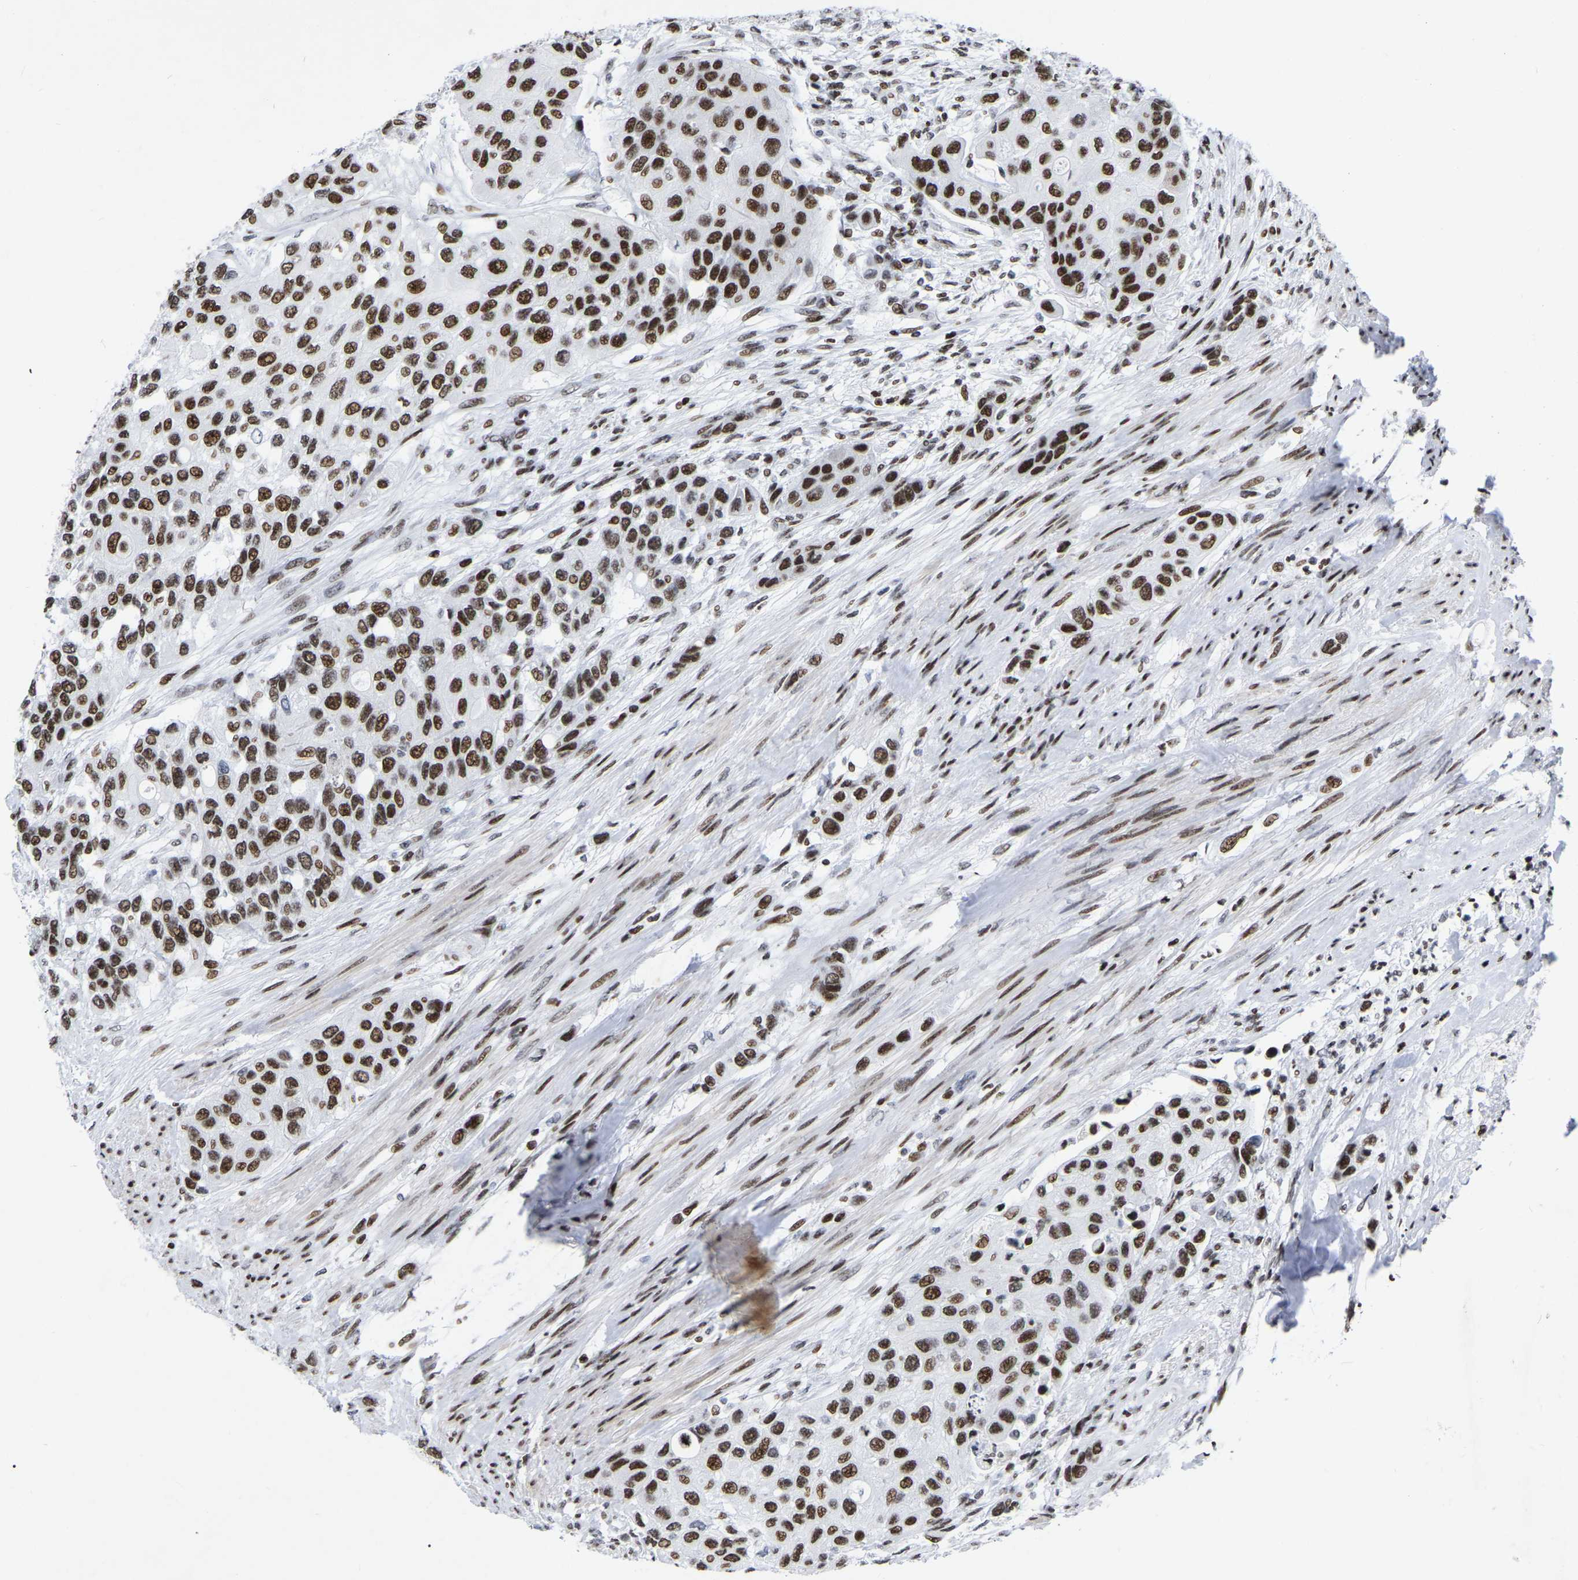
{"staining": {"intensity": "strong", "quantity": ">75%", "location": "nuclear"}, "tissue": "urothelial cancer", "cell_type": "Tumor cells", "image_type": "cancer", "snomed": [{"axis": "morphology", "description": "Urothelial carcinoma, High grade"}, {"axis": "topography", "description": "Urinary bladder"}], "caption": "The image reveals staining of urothelial cancer, revealing strong nuclear protein staining (brown color) within tumor cells. Using DAB (brown) and hematoxylin (blue) stains, captured at high magnification using brightfield microscopy.", "gene": "PRCC", "patient": {"sex": "female", "age": 56}}